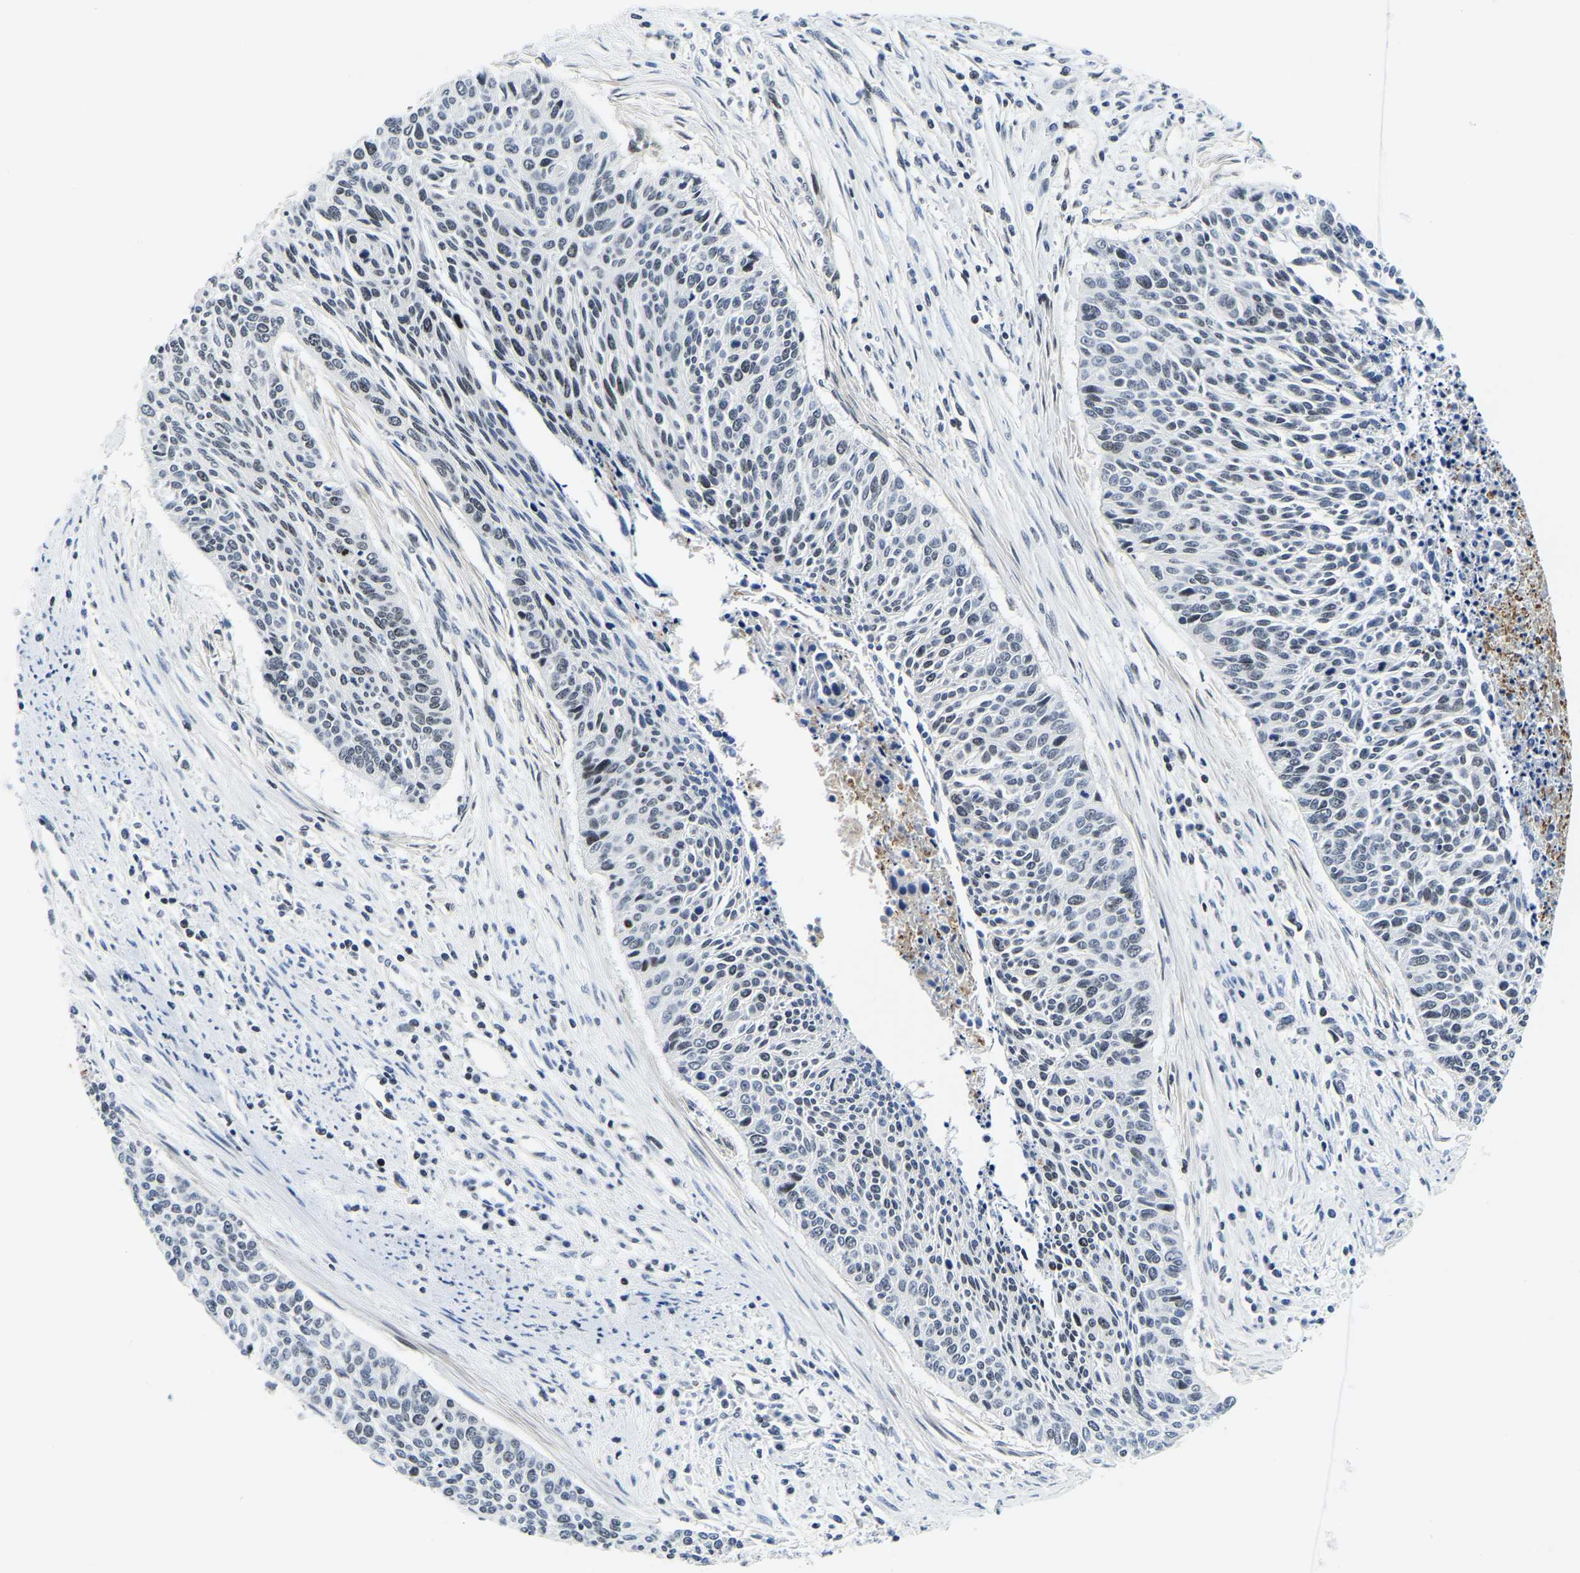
{"staining": {"intensity": "negative", "quantity": "none", "location": "none"}, "tissue": "cervical cancer", "cell_type": "Tumor cells", "image_type": "cancer", "snomed": [{"axis": "morphology", "description": "Squamous cell carcinoma, NOS"}, {"axis": "topography", "description": "Cervix"}], "caption": "Micrograph shows no significant protein staining in tumor cells of cervical cancer (squamous cell carcinoma). (Immunohistochemistry (ihc), brightfield microscopy, high magnification).", "gene": "POLDIP3", "patient": {"sex": "female", "age": 55}}